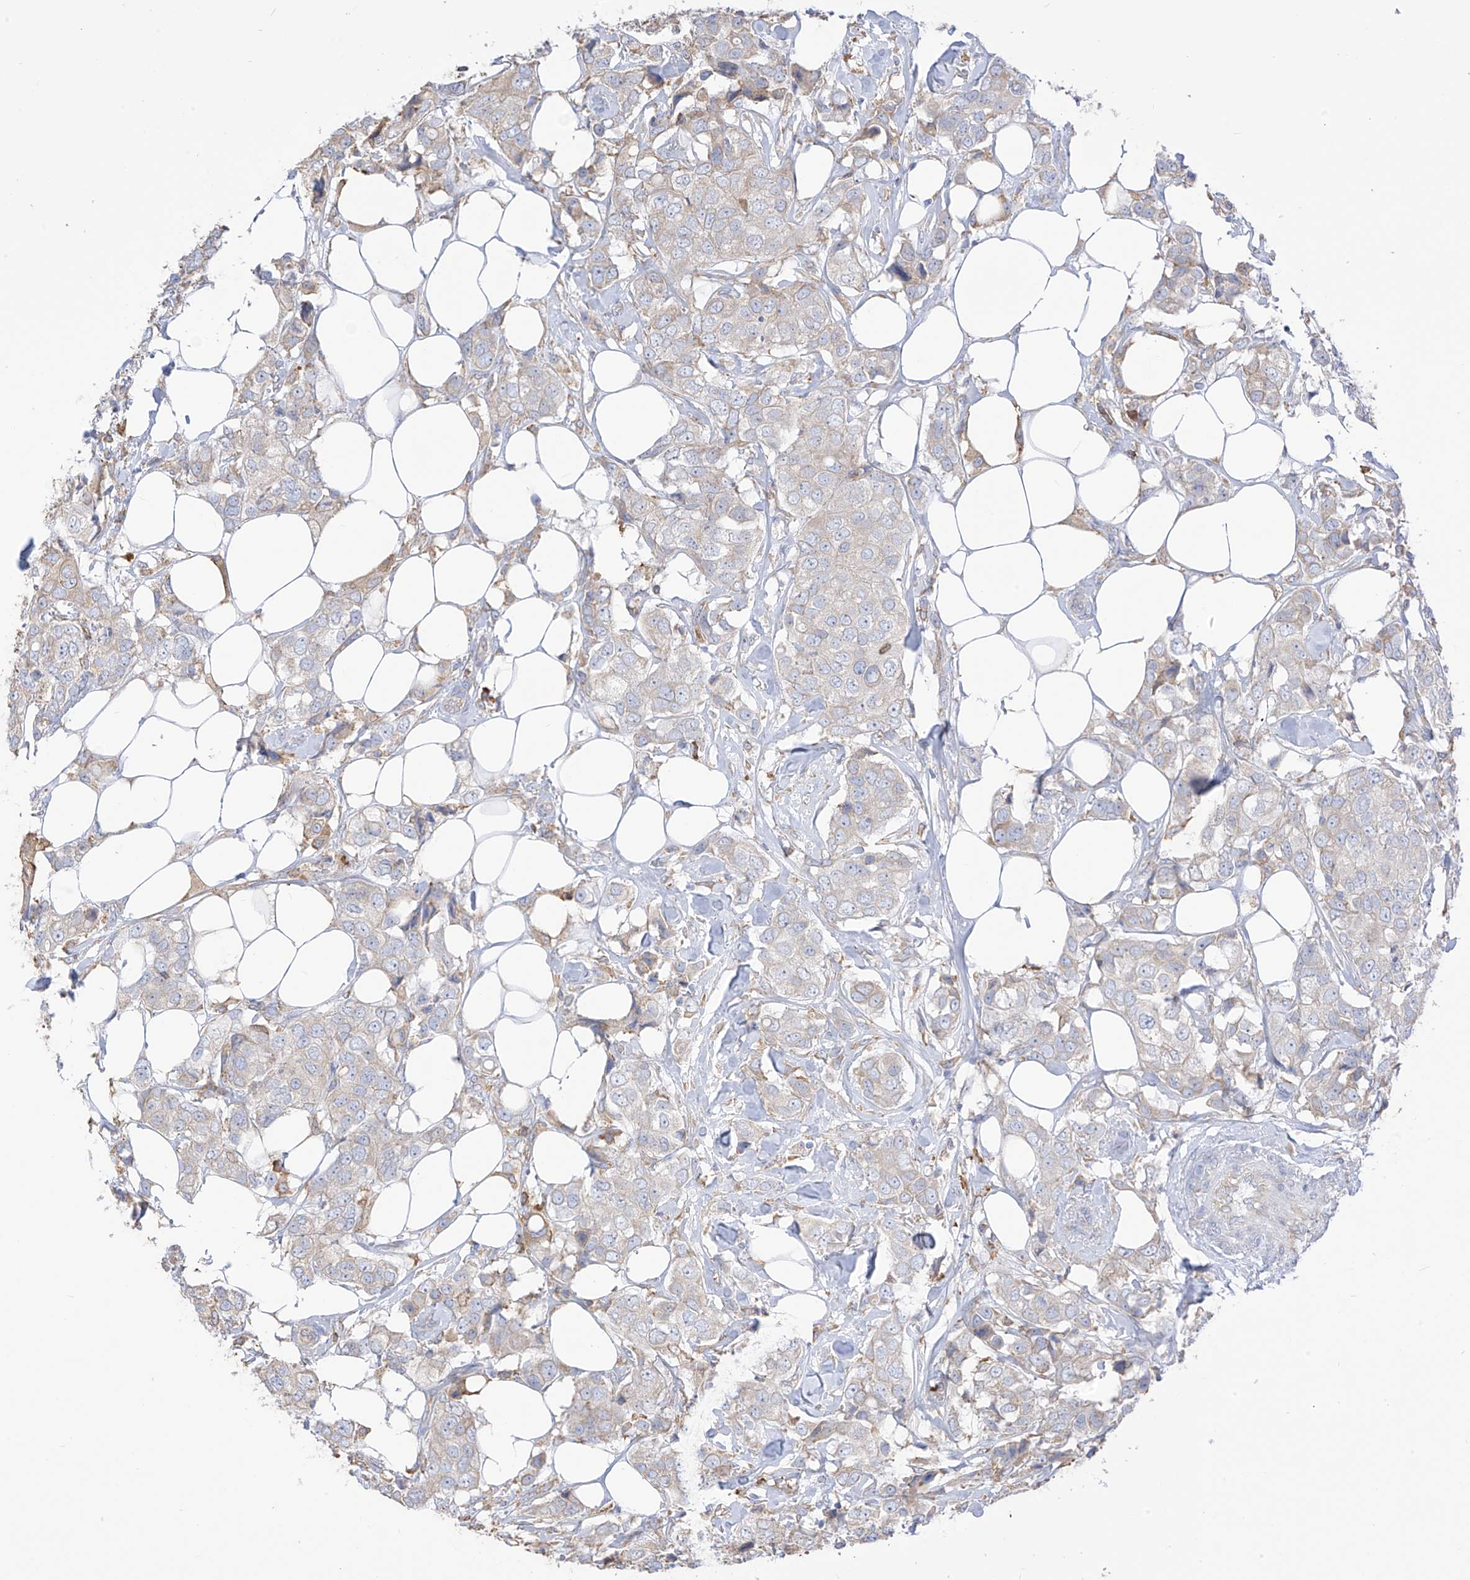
{"staining": {"intensity": "negative", "quantity": "none", "location": "none"}, "tissue": "breast cancer", "cell_type": "Tumor cells", "image_type": "cancer", "snomed": [{"axis": "morphology", "description": "Duct carcinoma"}, {"axis": "topography", "description": "Breast"}], "caption": "Immunohistochemistry (IHC) of breast cancer reveals no staining in tumor cells.", "gene": "PDIA6", "patient": {"sex": "female", "age": 80}}